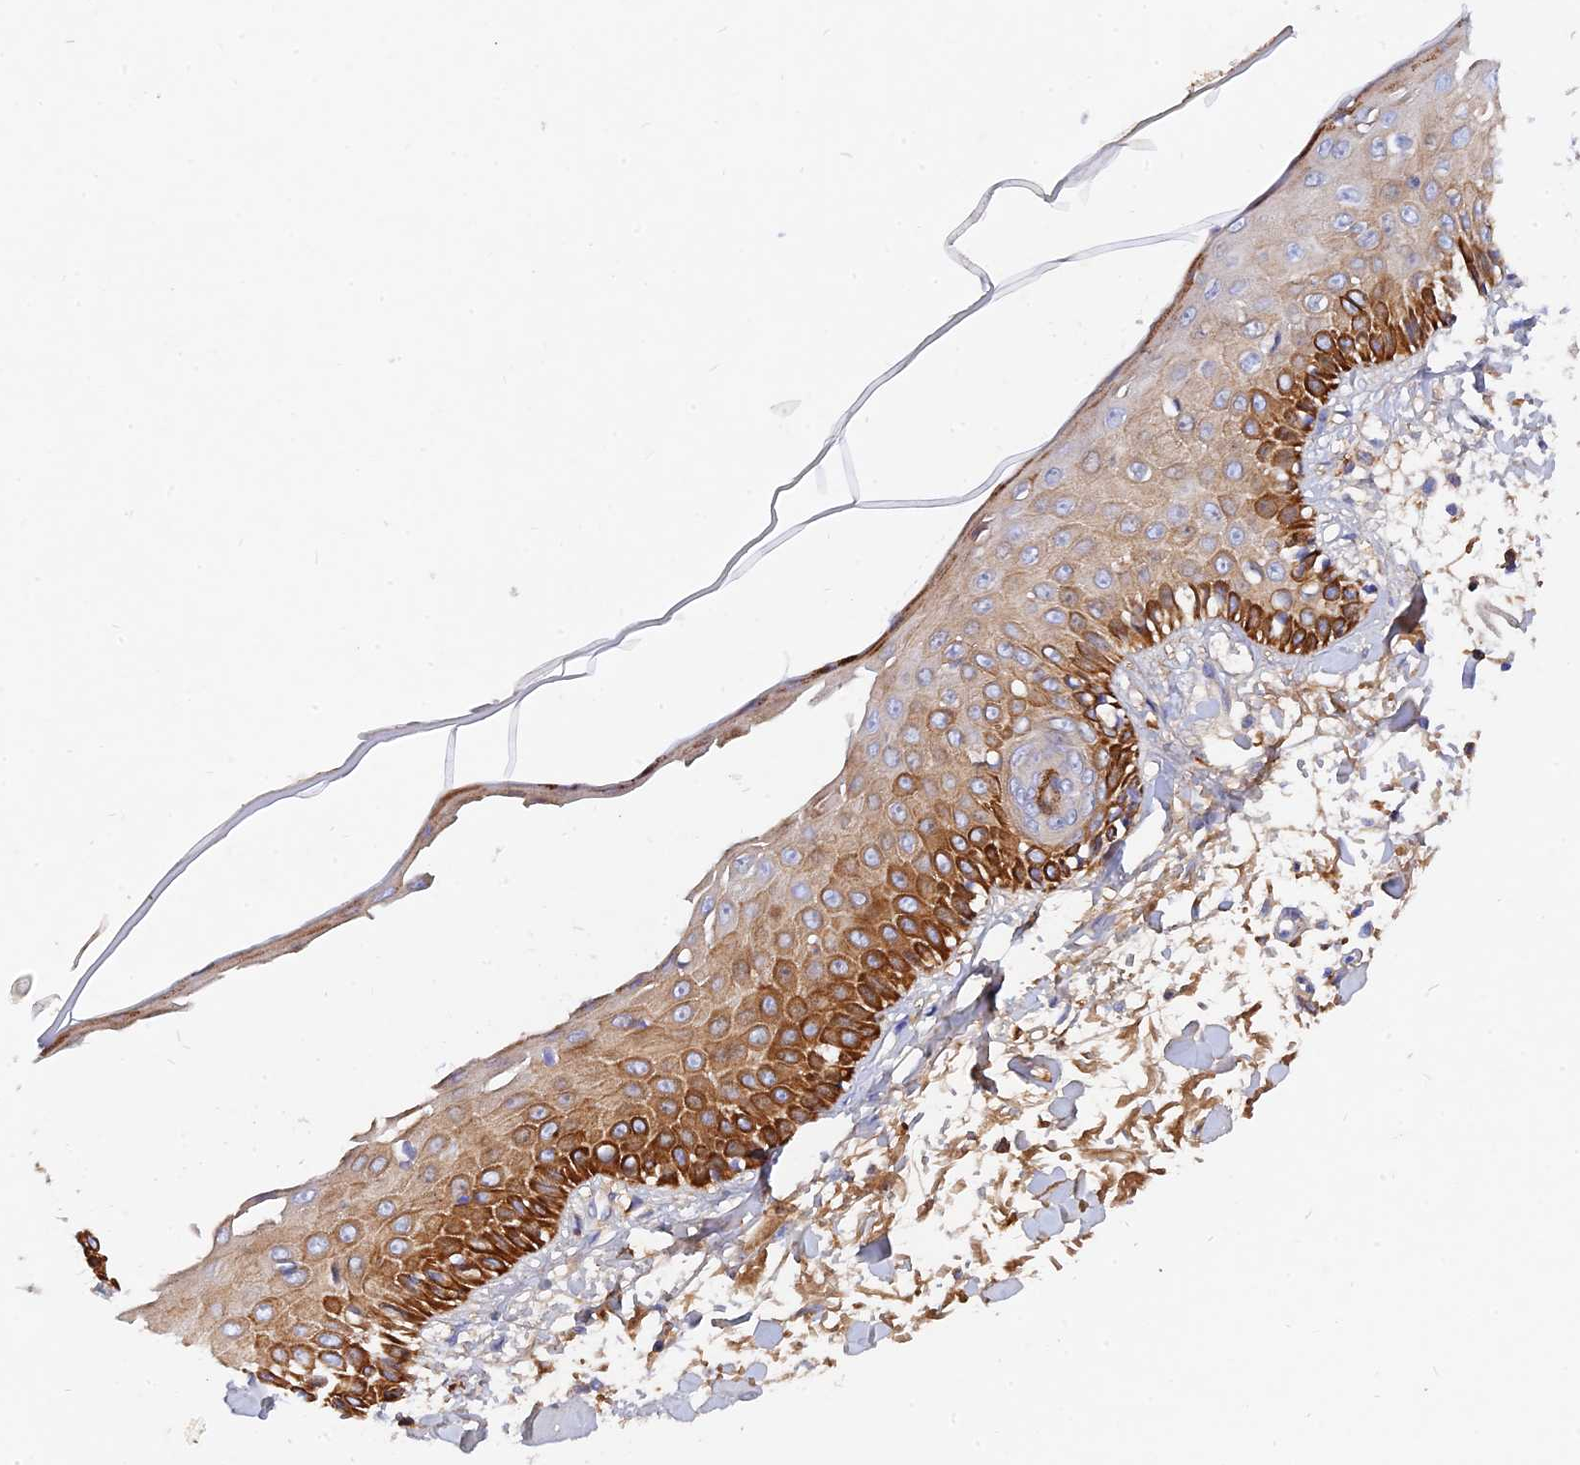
{"staining": {"intensity": "weak", "quantity": ">75%", "location": "cytoplasmic/membranous"}, "tissue": "skin", "cell_type": "Fibroblasts", "image_type": "normal", "snomed": [{"axis": "morphology", "description": "Normal tissue, NOS"}, {"axis": "morphology", "description": "Squamous cell carcinoma, NOS"}, {"axis": "topography", "description": "Skin"}, {"axis": "topography", "description": "Peripheral nerve tissue"}], "caption": "Weak cytoplasmic/membranous expression is present in about >75% of fibroblasts in normal skin.", "gene": "MROH1", "patient": {"sex": "male", "age": 83}}